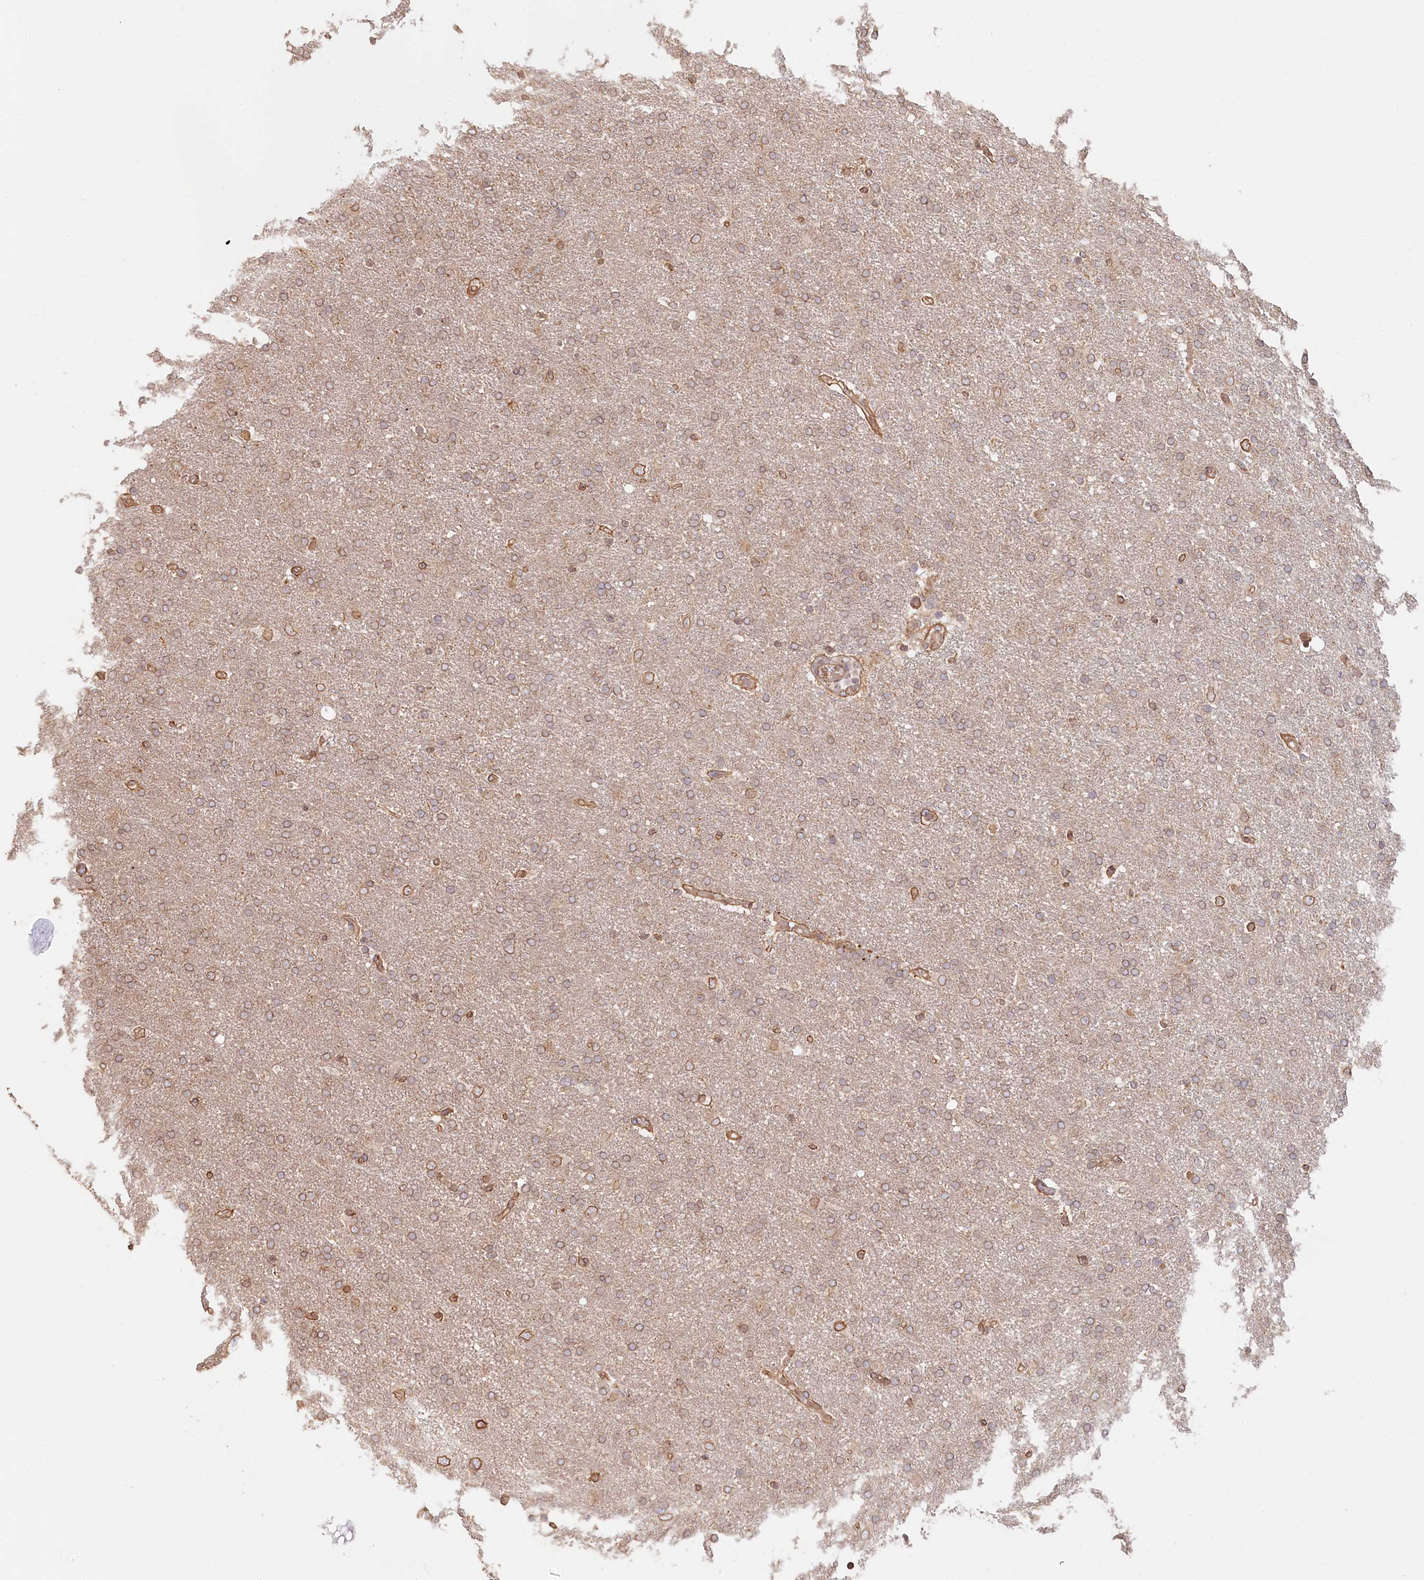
{"staining": {"intensity": "weak", "quantity": ">75%", "location": "cytoplasmic/membranous"}, "tissue": "glioma", "cell_type": "Tumor cells", "image_type": "cancer", "snomed": [{"axis": "morphology", "description": "Glioma, malignant, High grade"}, {"axis": "topography", "description": "Brain"}], "caption": "The micrograph shows immunohistochemical staining of malignant glioma (high-grade). There is weak cytoplasmic/membranous expression is present in approximately >75% of tumor cells. The protein is shown in brown color, while the nuclei are stained blue.", "gene": "TCHP", "patient": {"sex": "male", "age": 72}}